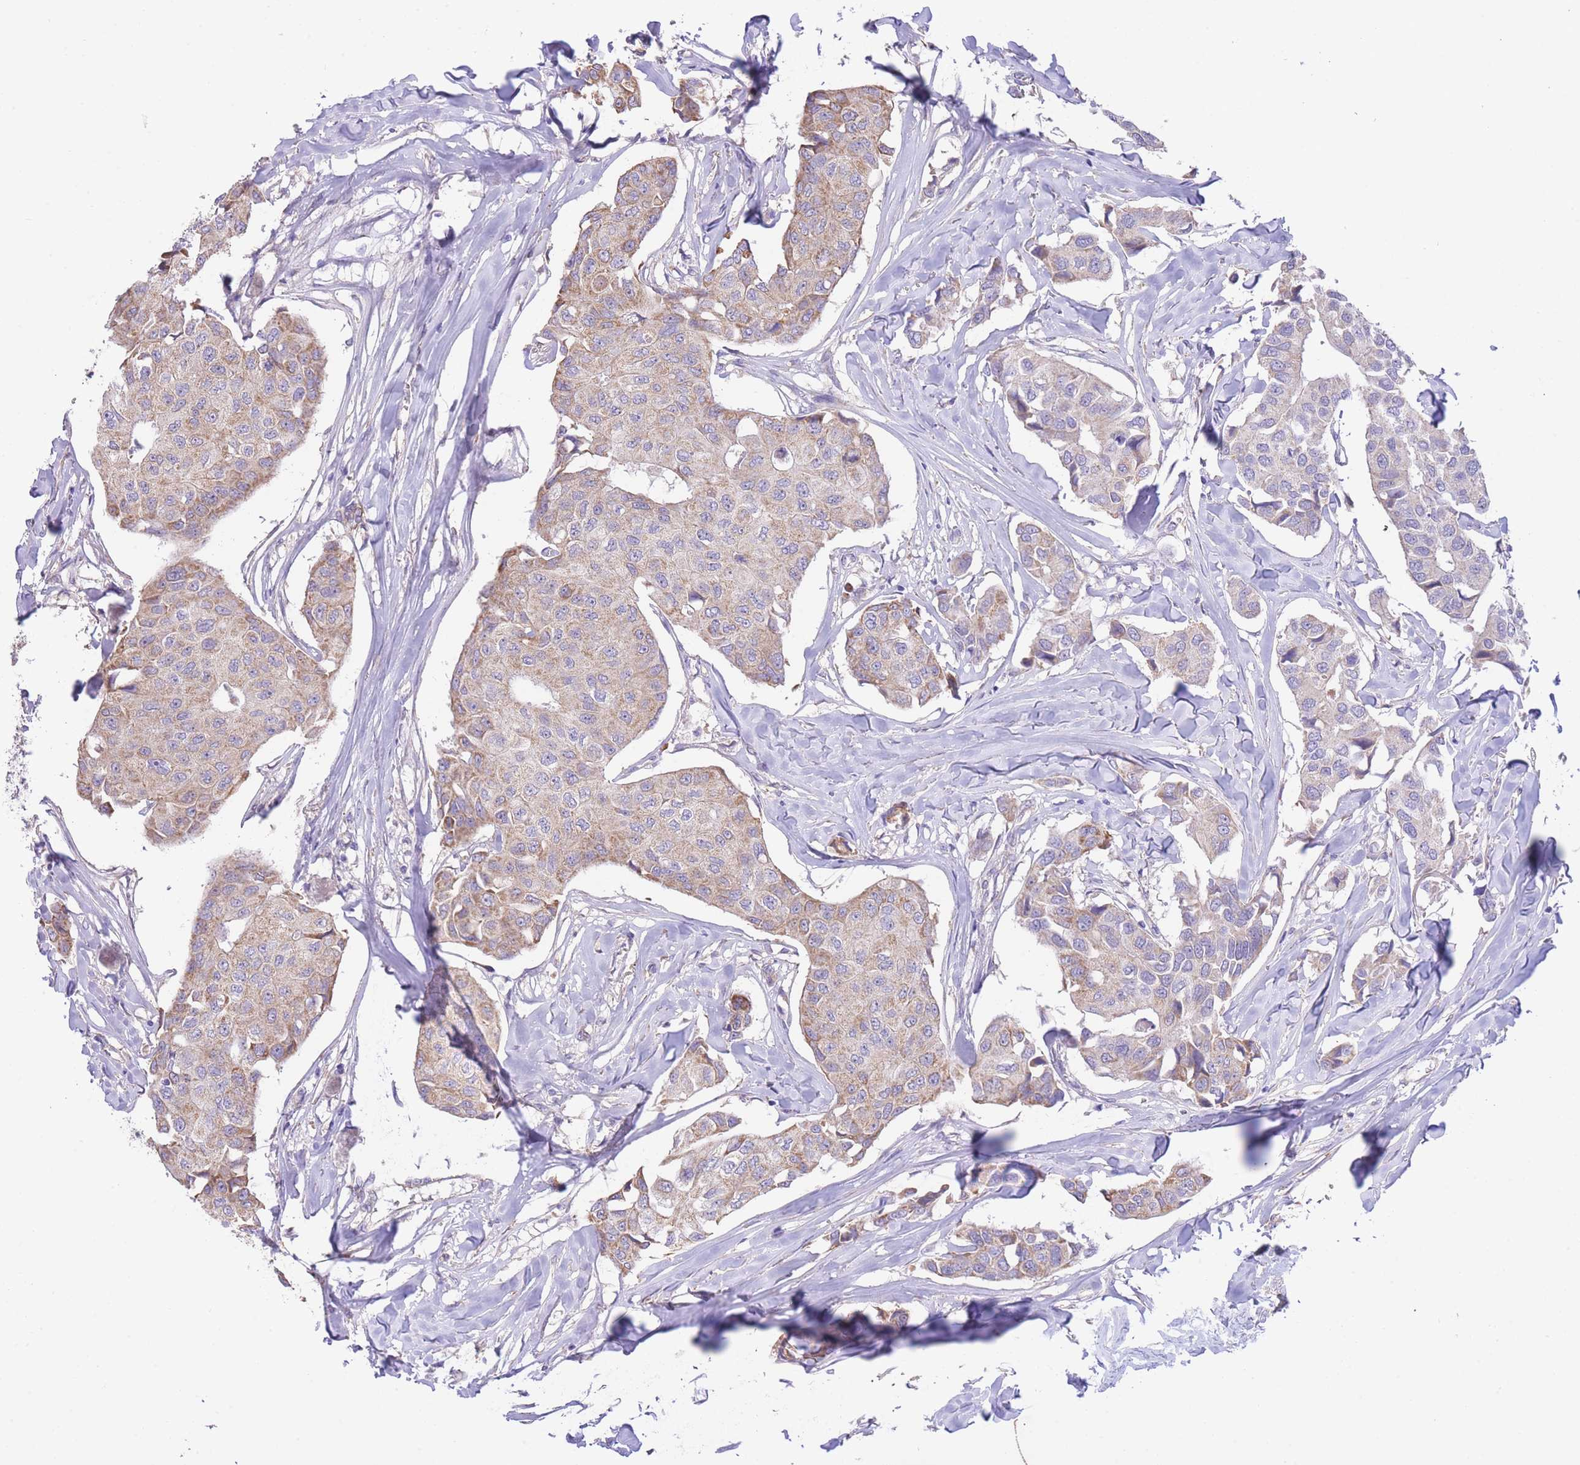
{"staining": {"intensity": "weak", "quantity": "<25%", "location": "cytoplasmic/membranous"}, "tissue": "breast cancer", "cell_type": "Tumor cells", "image_type": "cancer", "snomed": [{"axis": "morphology", "description": "Duct carcinoma"}, {"axis": "topography", "description": "Breast"}], "caption": "Protein analysis of breast invasive ductal carcinoma displays no significant staining in tumor cells.", "gene": "PGM1", "patient": {"sex": "female", "age": 80}}